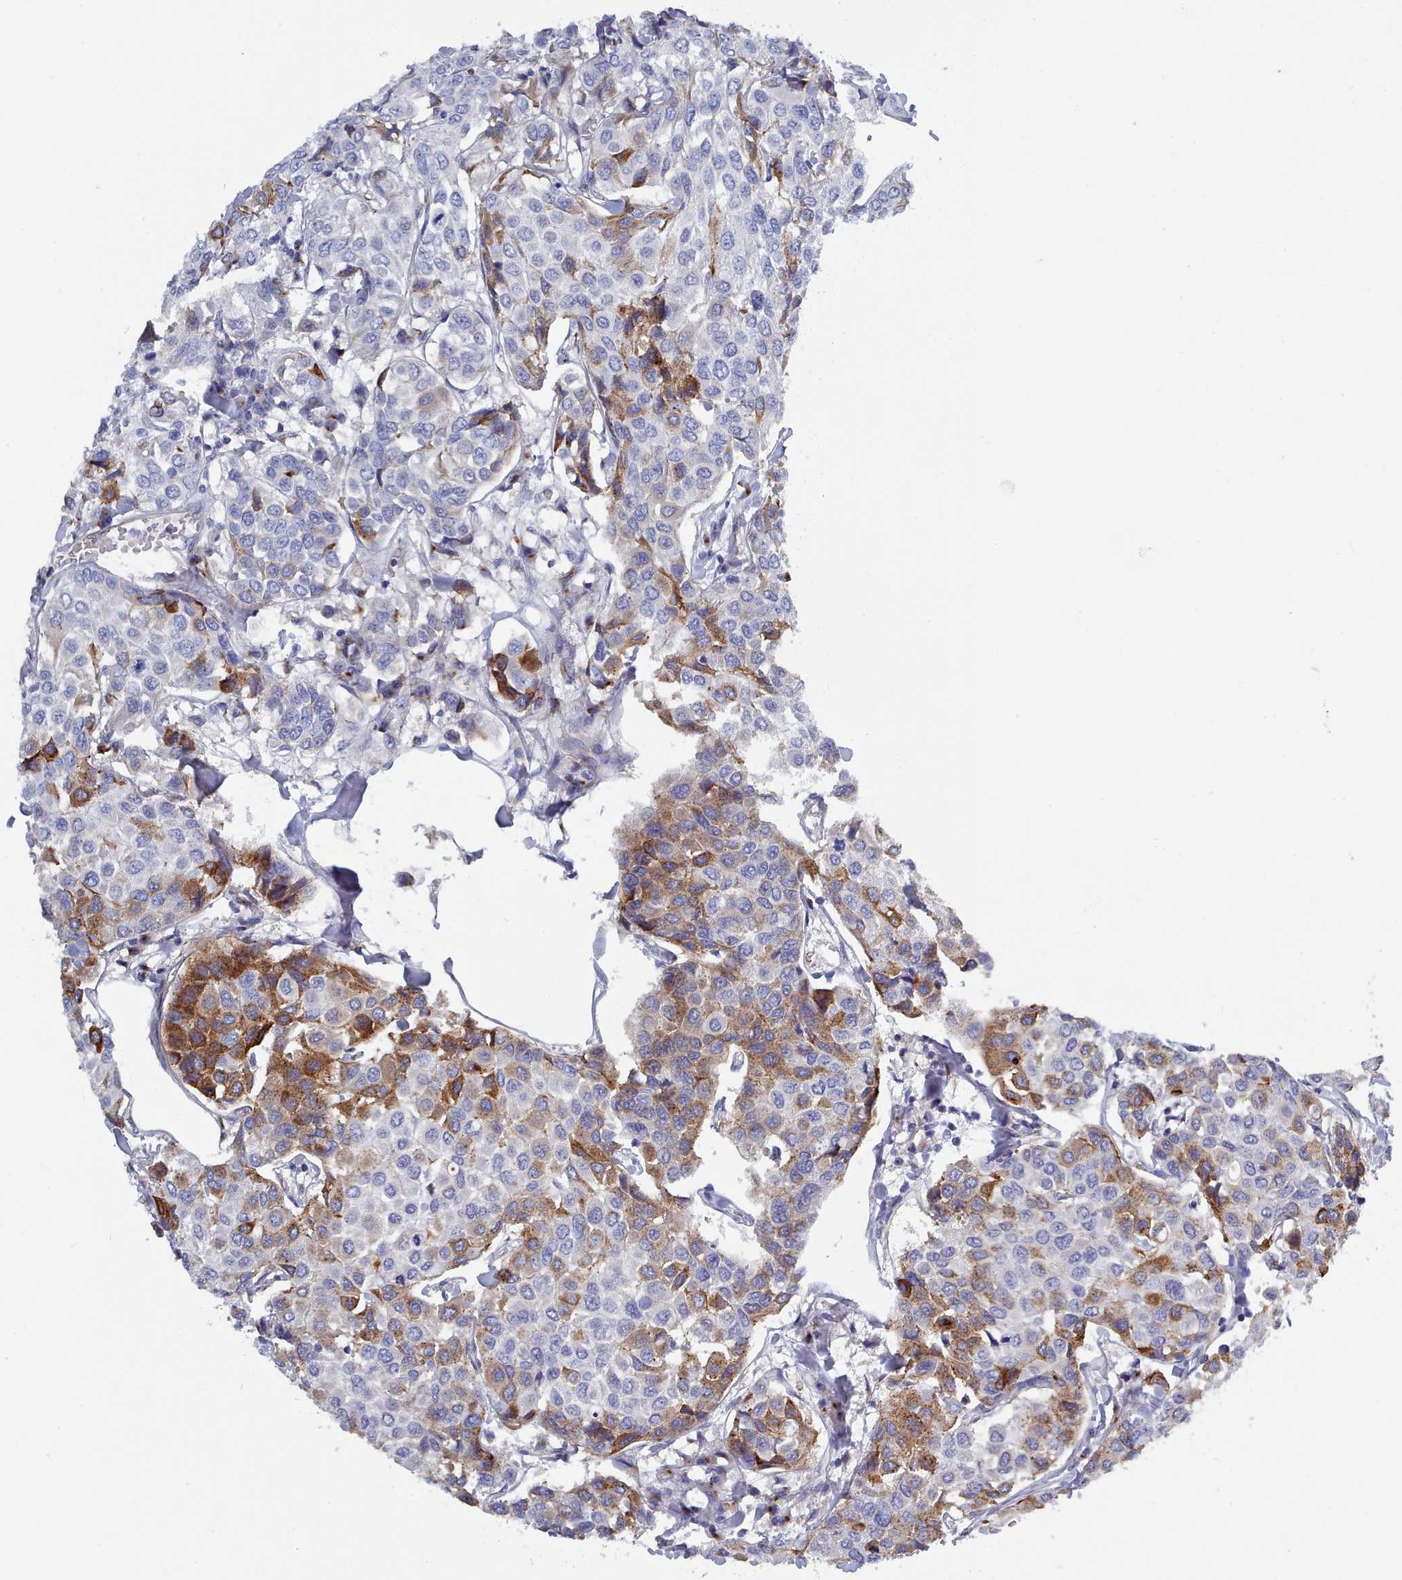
{"staining": {"intensity": "strong", "quantity": "25%-75%", "location": "cytoplasmic/membranous"}, "tissue": "breast cancer", "cell_type": "Tumor cells", "image_type": "cancer", "snomed": [{"axis": "morphology", "description": "Duct carcinoma"}, {"axis": "topography", "description": "Breast"}], "caption": "An image of invasive ductal carcinoma (breast) stained for a protein reveals strong cytoplasmic/membranous brown staining in tumor cells.", "gene": "PDE4C", "patient": {"sex": "female", "age": 55}}